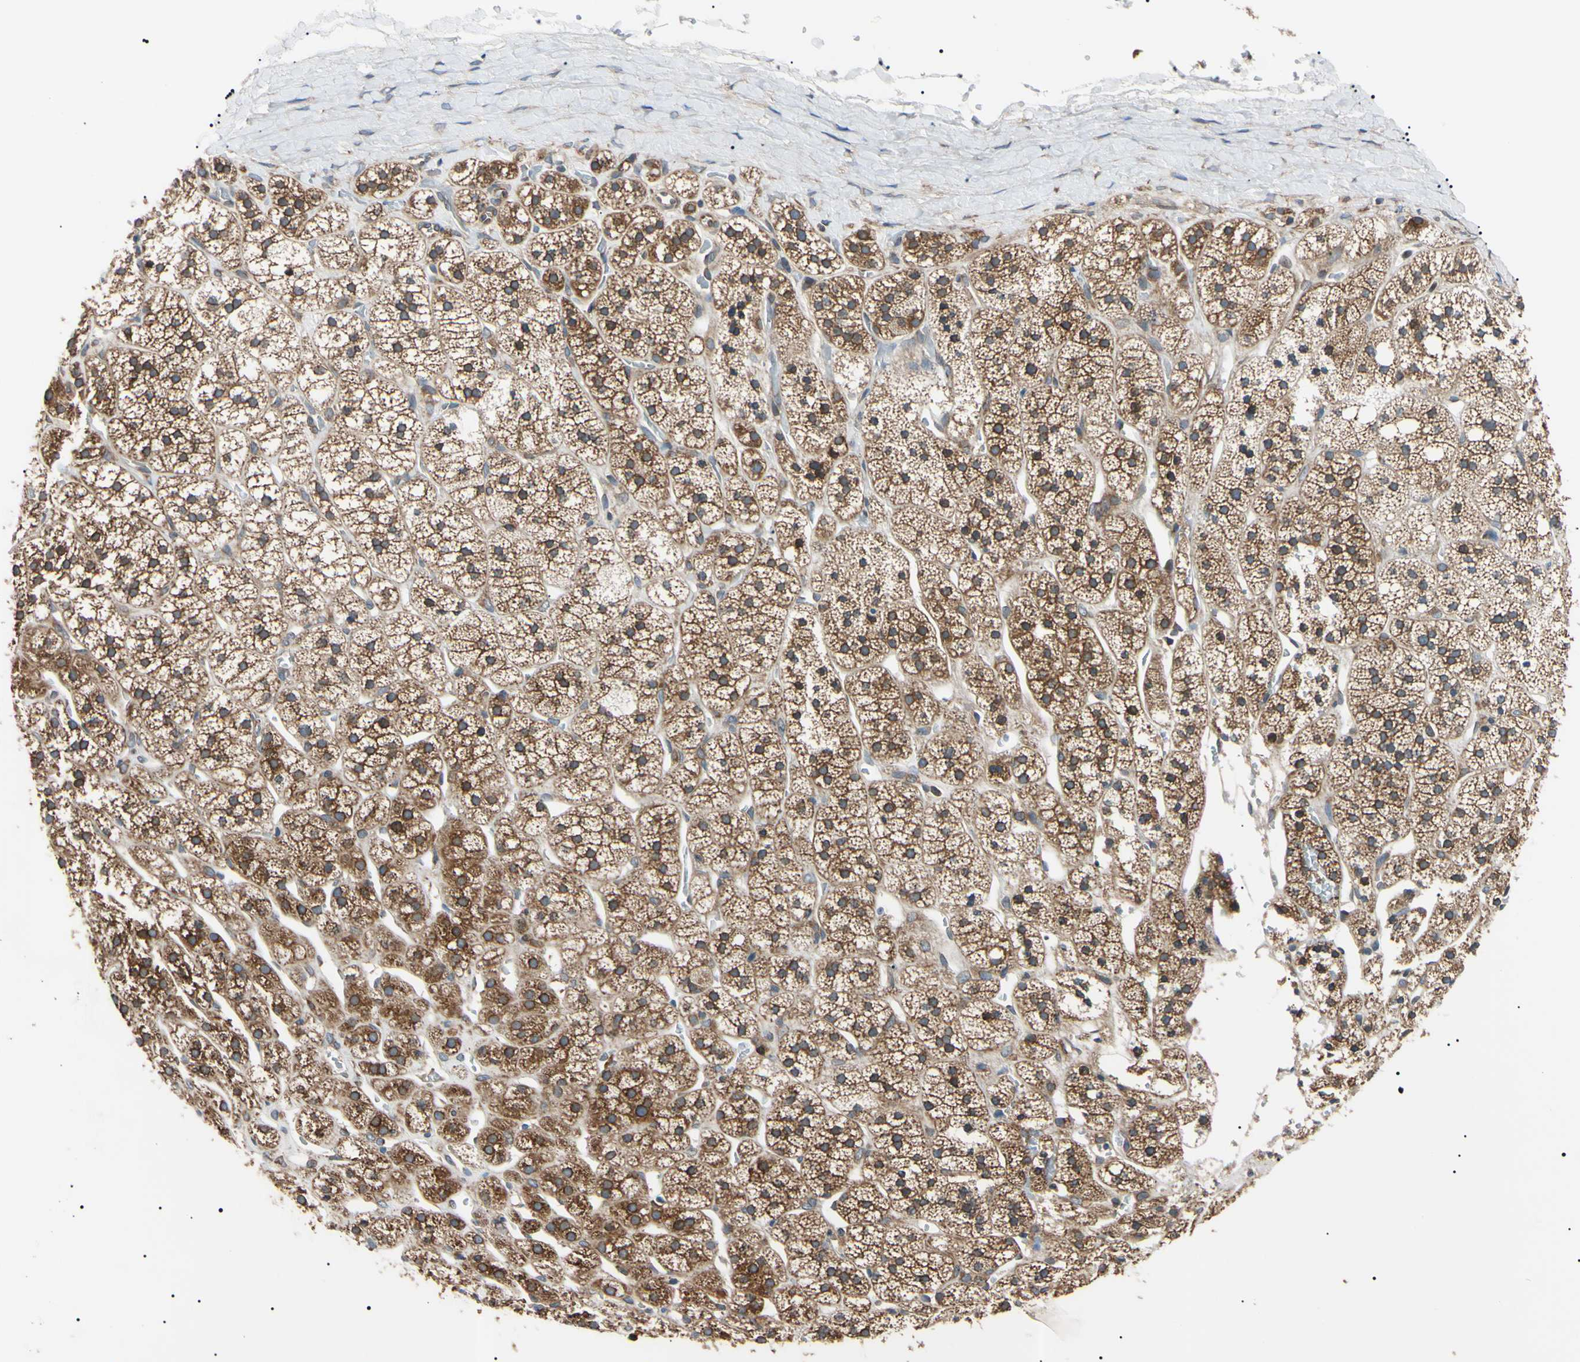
{"staining": {"intensity": "strong", "quantity": ">75%", "location": "cytoplasmic/membranous"}, "tissue": "adrenal gland", "cell_type": "Glandular cells", "image_type": "normal", "snomed": [{"axis": "morphology", "description": "Normal tissue, NOS"}, {"axis": "topography", "description": "Adrenal gland"}], "caption": "Human adrenal gland stained with a brown dye reveals strong cytoplasmic/membranous positive expression in about >75% of glandular cells.", "gene": "VAPA", "patient": {"sex": "male", "age": 56}}